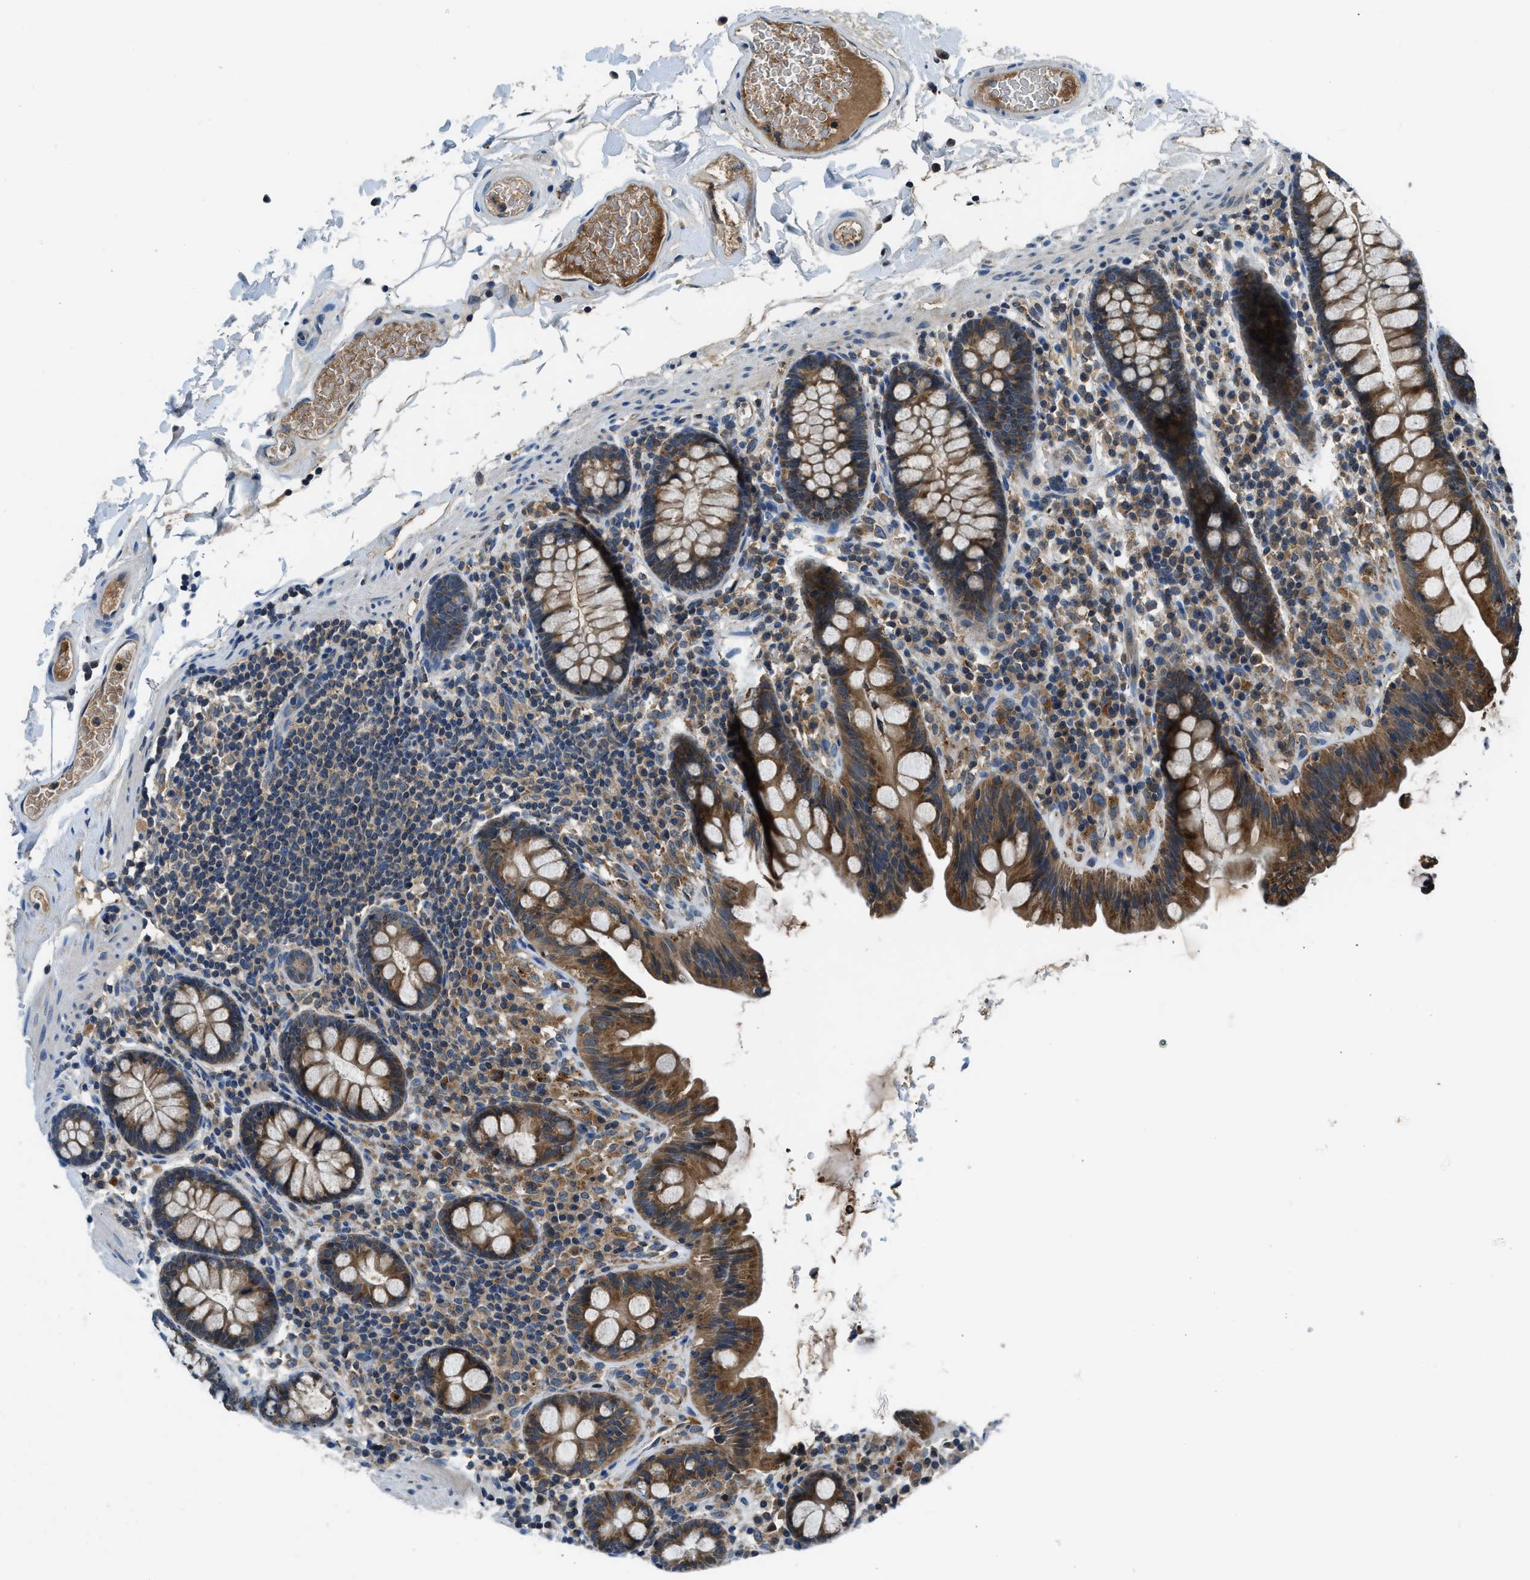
{"staining": {"intensity": "moderate", "quantity": ">75%", "location": "cytoplasmic/membranous"}, "tissue": "colon", "cell_type": "Endothelial cells", "image_type": "normal", "snomed": [{"axis": "morphology", "description": "Normal tissue, NOS"}, {"axis": "topography", "description": "Colon"}], "caption": "IHC of benign colon demonstrates medium levels of moderate cytoplasmic/membranous expression in about >75% of endothelial cells.", "gene": "PAFAH2", "patient": {"sex": "female", "age": 80}}